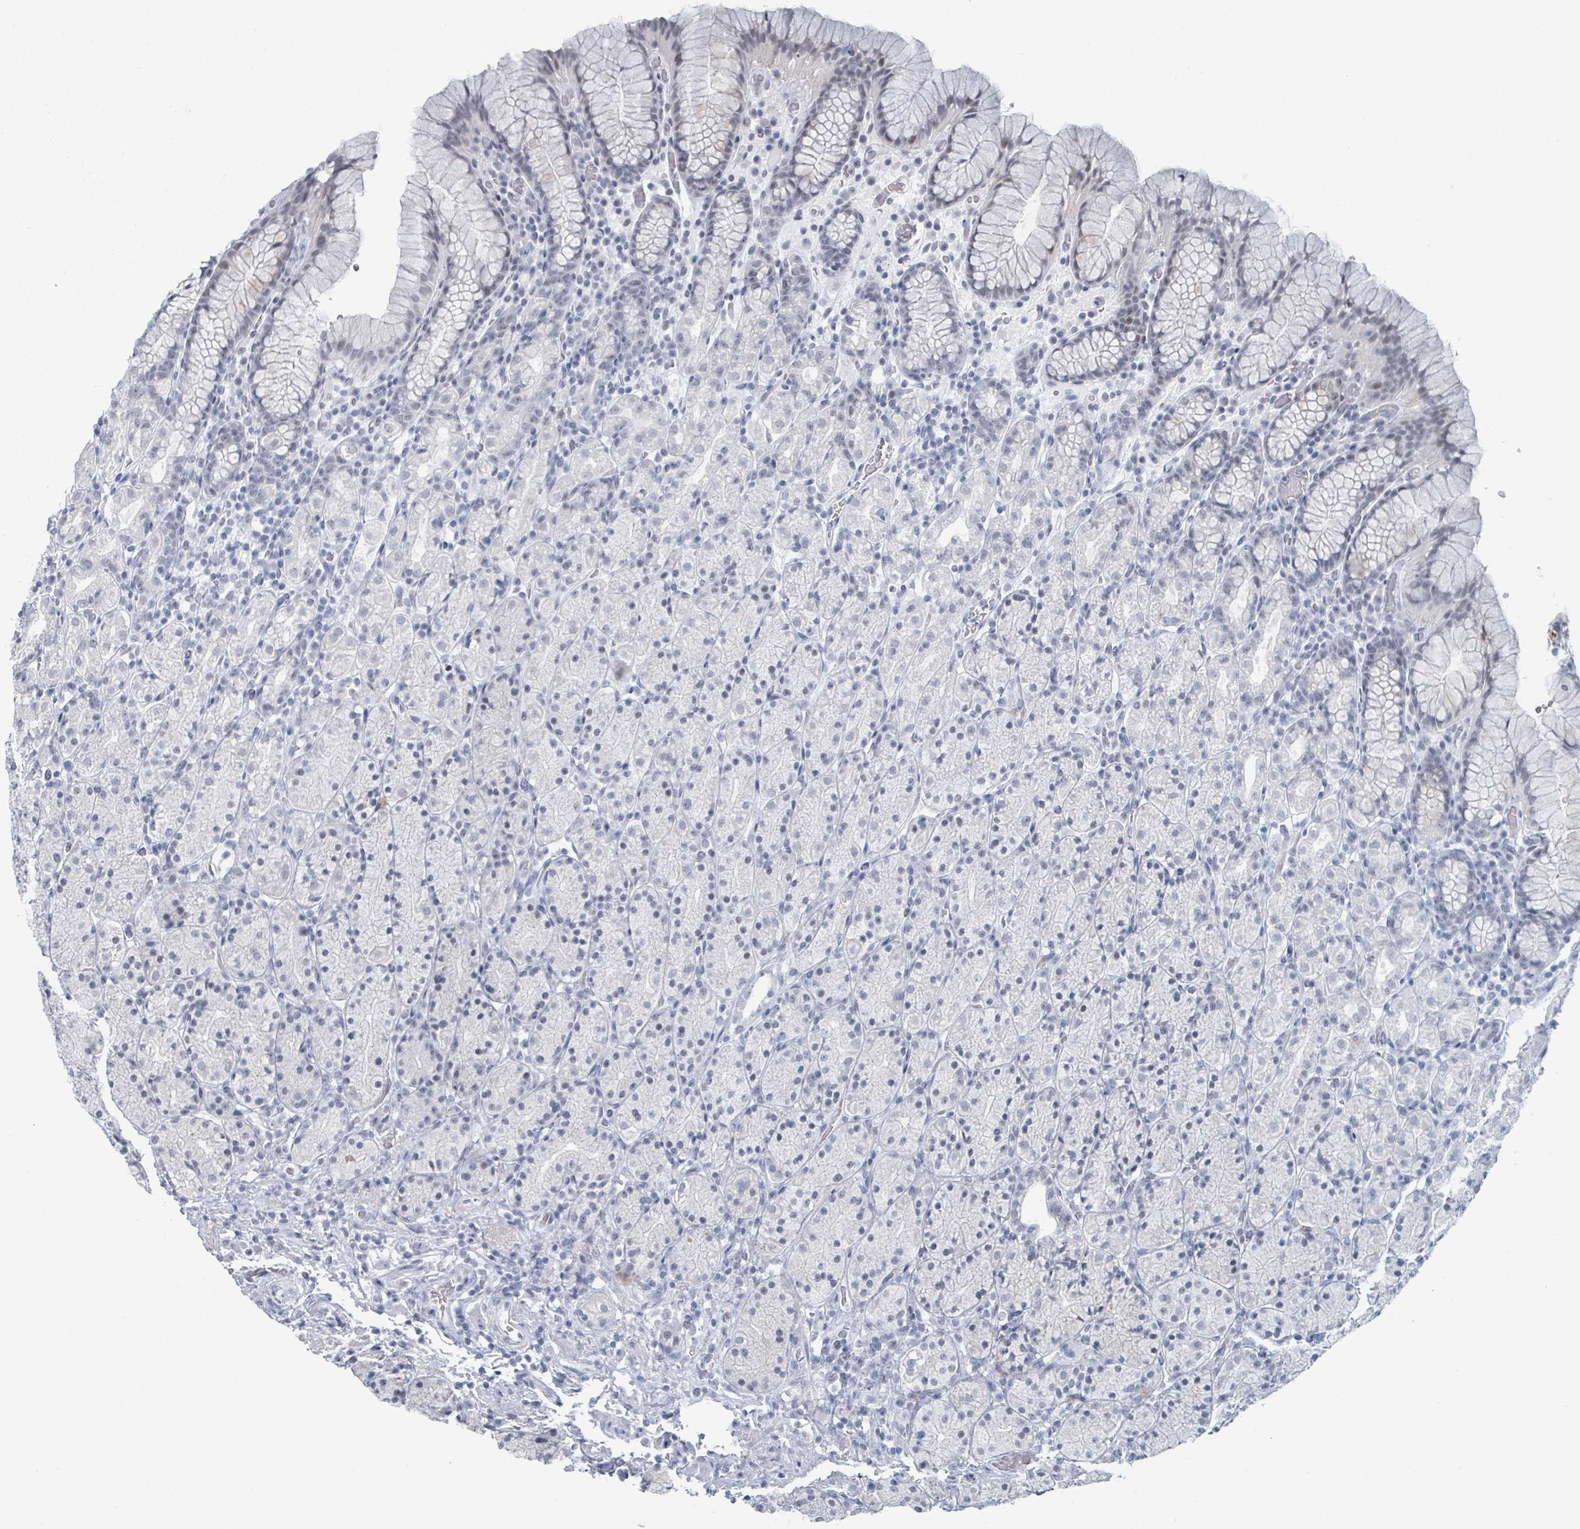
{"staining": {"intensity": "weak", "quantity": "<25%", "location": "cytoplasmic/membranous"}, "tissue": "stomach", "cell_type": "Glandular cells", "image_type": "normal", "snomed": [{"axis": "morphology", "description": "Normal tissue, NOS"}, {"axis": "topography", "description": "Stomach, upper"}, {"axis": "topography", "description": "Stomach"}], "caption": "An IHC photomicrograph of normal stomach is shown. There is no staining in glandular cells of stomach. Brightfield microscopy of immunohistochemistry (IHC) stained with DAB (brown) and hematoxylin (blue), captured at high magnification.", "gene": "GPR15LG", "patient": {"sex": "male", "age": 62}}